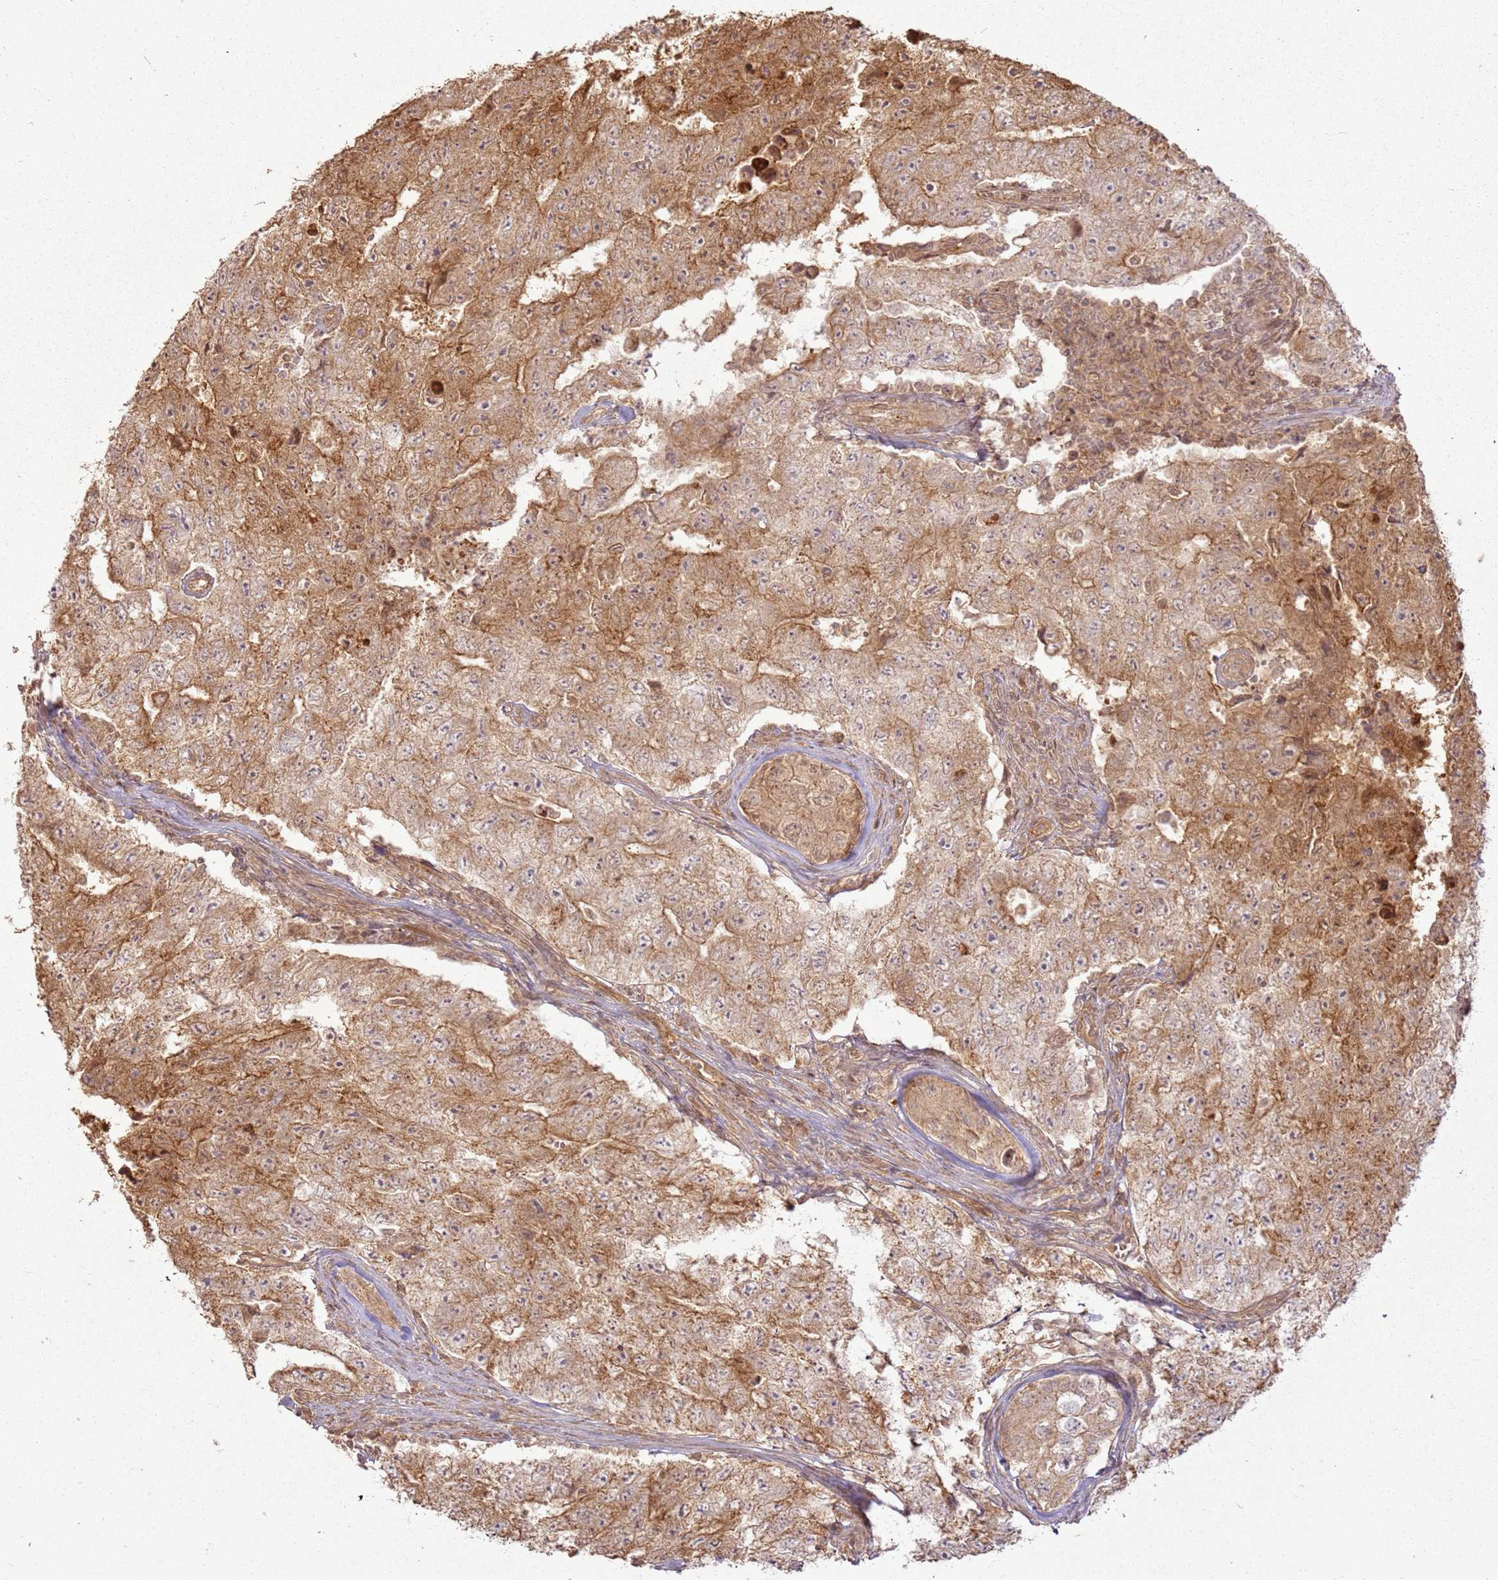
{"staining": {"intensity": "moderate", "quantity": ">75%", "location": "cytoplasmic/membranous"}, "tissue": "testis cancer", "cell_type": "Tumor cells", "image_type": "cancer", "snomed": [{"axis": "morphology", "description": "Carcinoma, Embryonal, NOS"}, {"axis": "topography", "description": "Testis"}], "caption": "This is a histology image of IHC staining of testis cancer, which shows moderate staining in the cytoplasmic/membranous of tumor cells.", "gene": "ZNF776", "patient": {"sex": "male", "age": 17}}